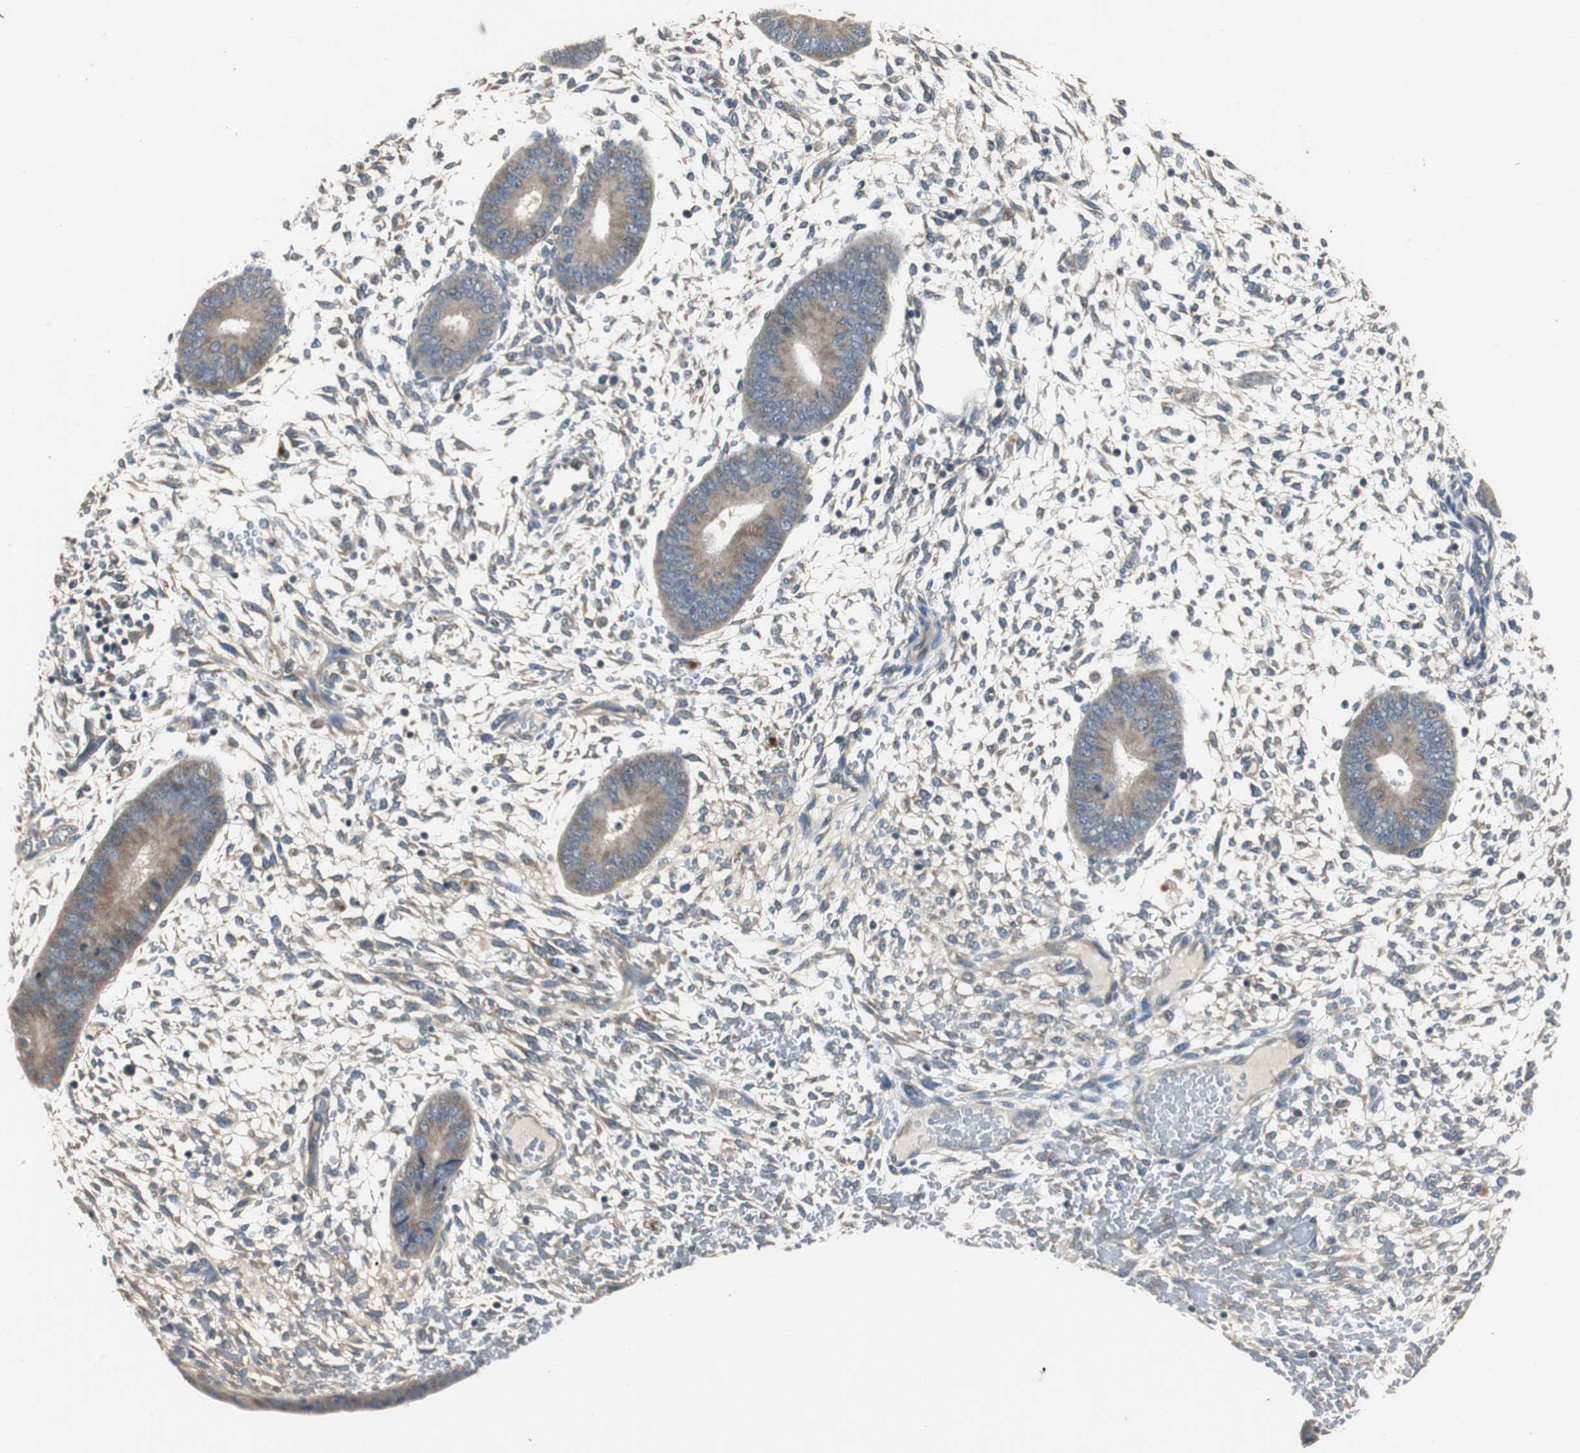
{"staining": {"intensity": "weak", "quantity": "<25%", "location": "cytoplasmic/membranous"}, "tissue": "endometrium", "cell_type": "Cells in endometrial stroma", "image_type": "normal", "snomed": [{"axis": "morphology", "description": "Normal tissue, NOS"}, {"axis": "topography", "description": "Endometrium"}], "caption": "Cells in endometrial stroma show no significant staining in benign endometrium. (DAB (3,3'-diaminobenzidine) IHC with hematoxylin counter stain).", "gene": "PTPRN2", "patient": {"sex": "female", "age": 42}}